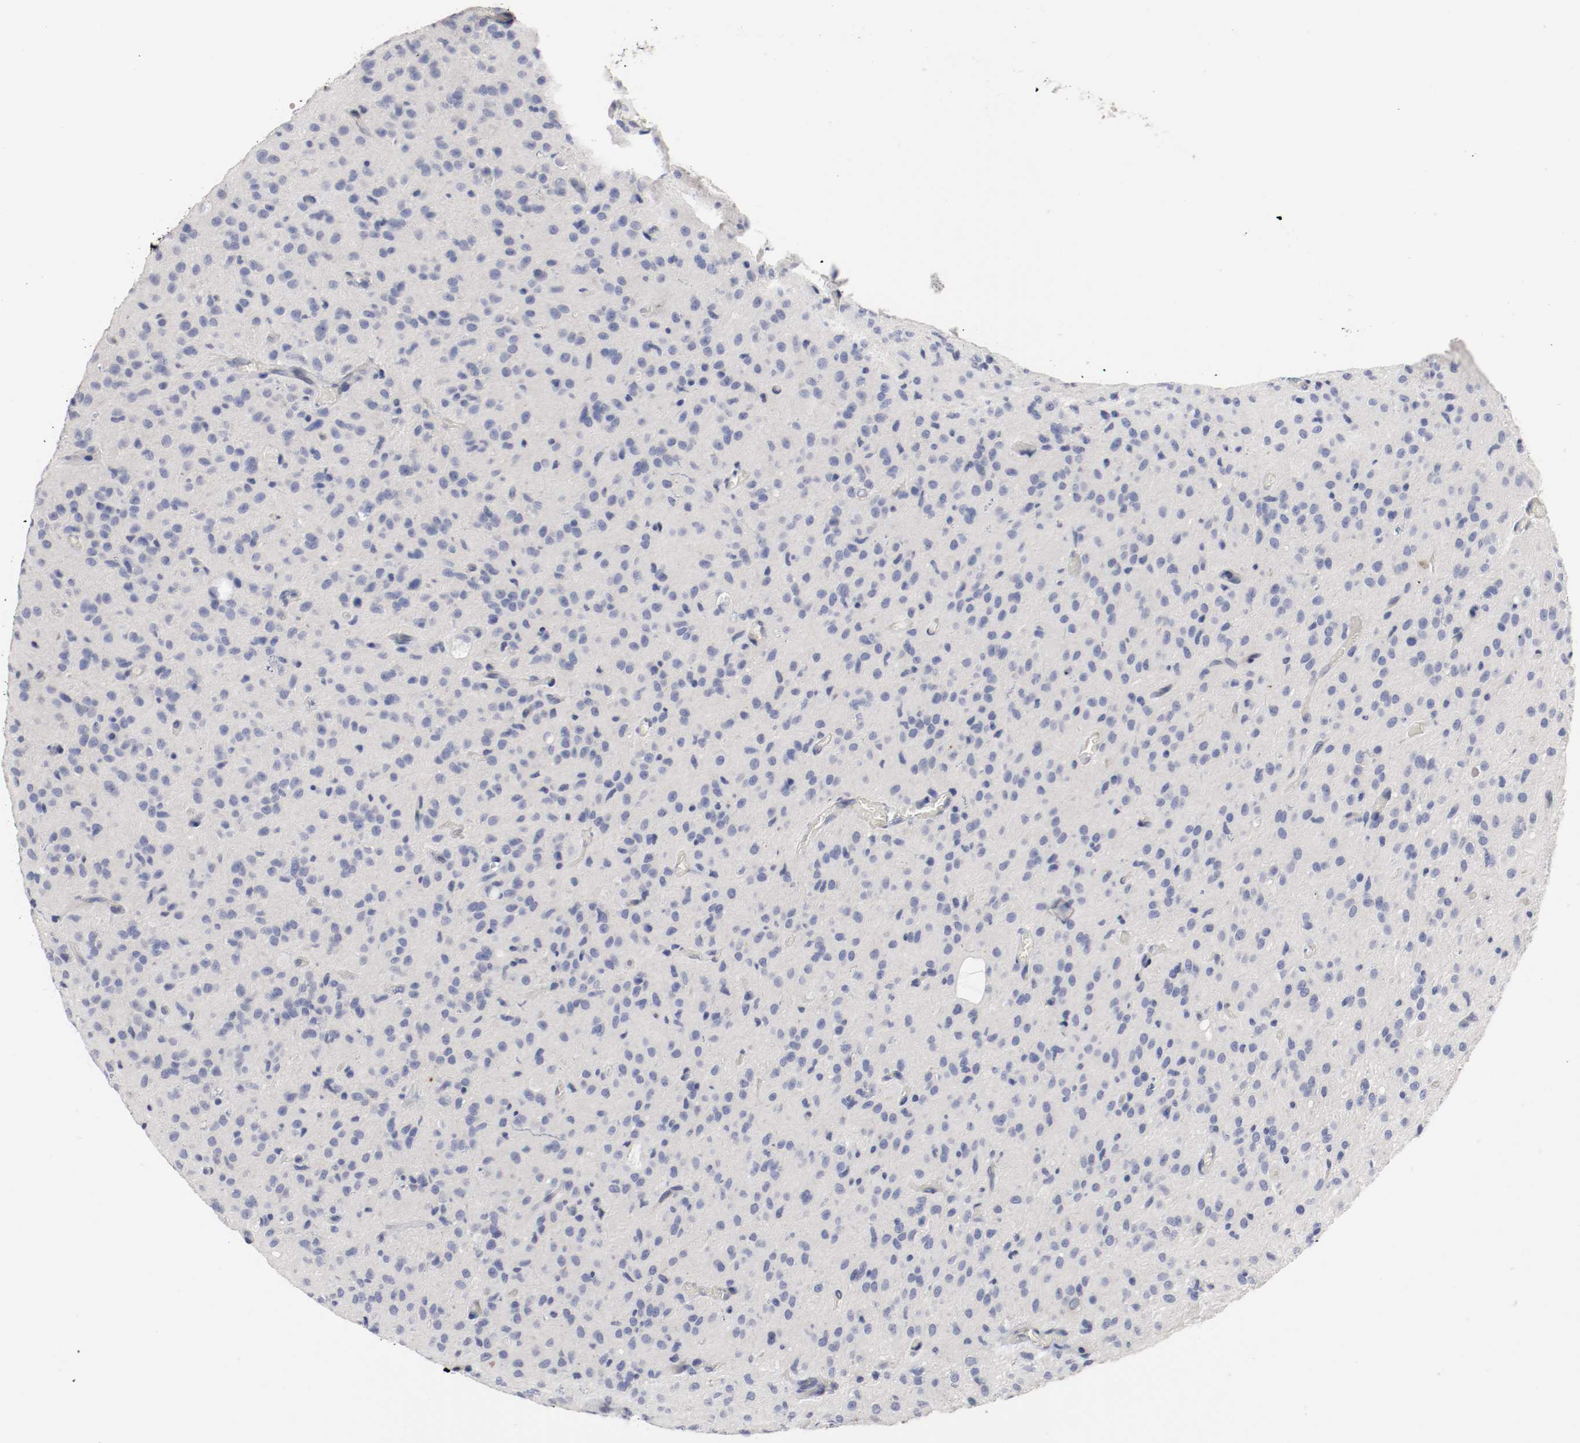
{"staining": {"intensity": "weak", "quantity": "<25%", "location": "cytoplasmic/membranous"}, "tissue": "glioma", "cell_type": "Tumor cells", "image_type": "cancer", "snomed": [{"axis": "morphology", "description": "Glioma, malignant, High grade"}, {"axis": "topography", "description": "Brain"}], "caption": "Immunohistochemistry (IHC) photomicrograph of human glioma stained for a protein (brown), which shows no expression in tumor cells.", "gene": "KIT", "patient": {"sex": "female", "age": 59}}